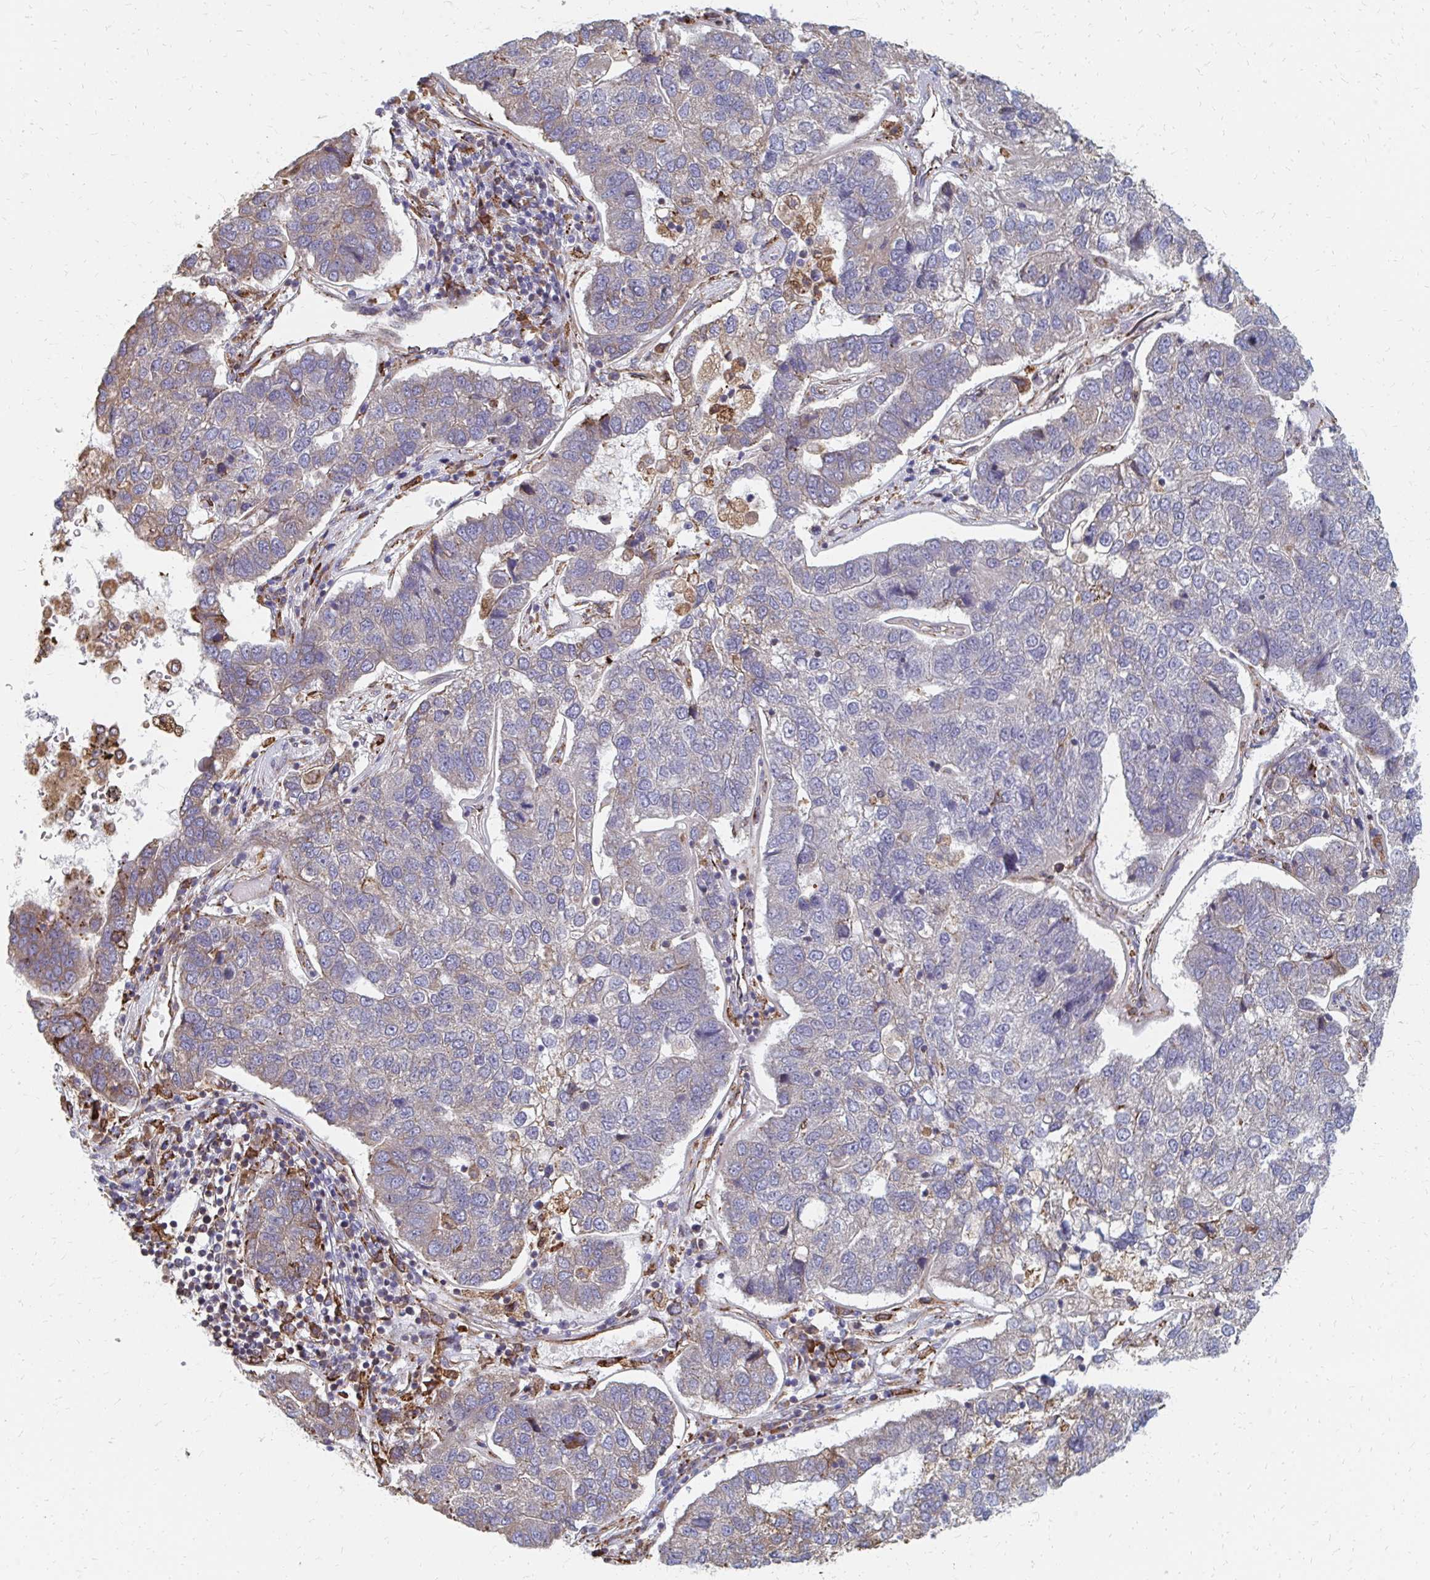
{"staining": {"intensity": "weak", "quantity": "<25%", "location": "cytoplasmic/membranous"}, "tissue": "pancreatic cancer", "cell_type": "Tumor cells", "image_type": "cancer", "snomed": [{"axis": "morphology", "description": "Adenocarcinoma, NOS"}, {"axis": "topography", "description": "Pancreas"}], "caption": "Immunohistochemistry of human pancreatic adenocarcinoma shows no staining in tumor cells. (DAB IHC visualized using brightfield microscopy, high magnification).", "gene": "PPP1R13L", "patient": {"sex": "female", "age": 61}}